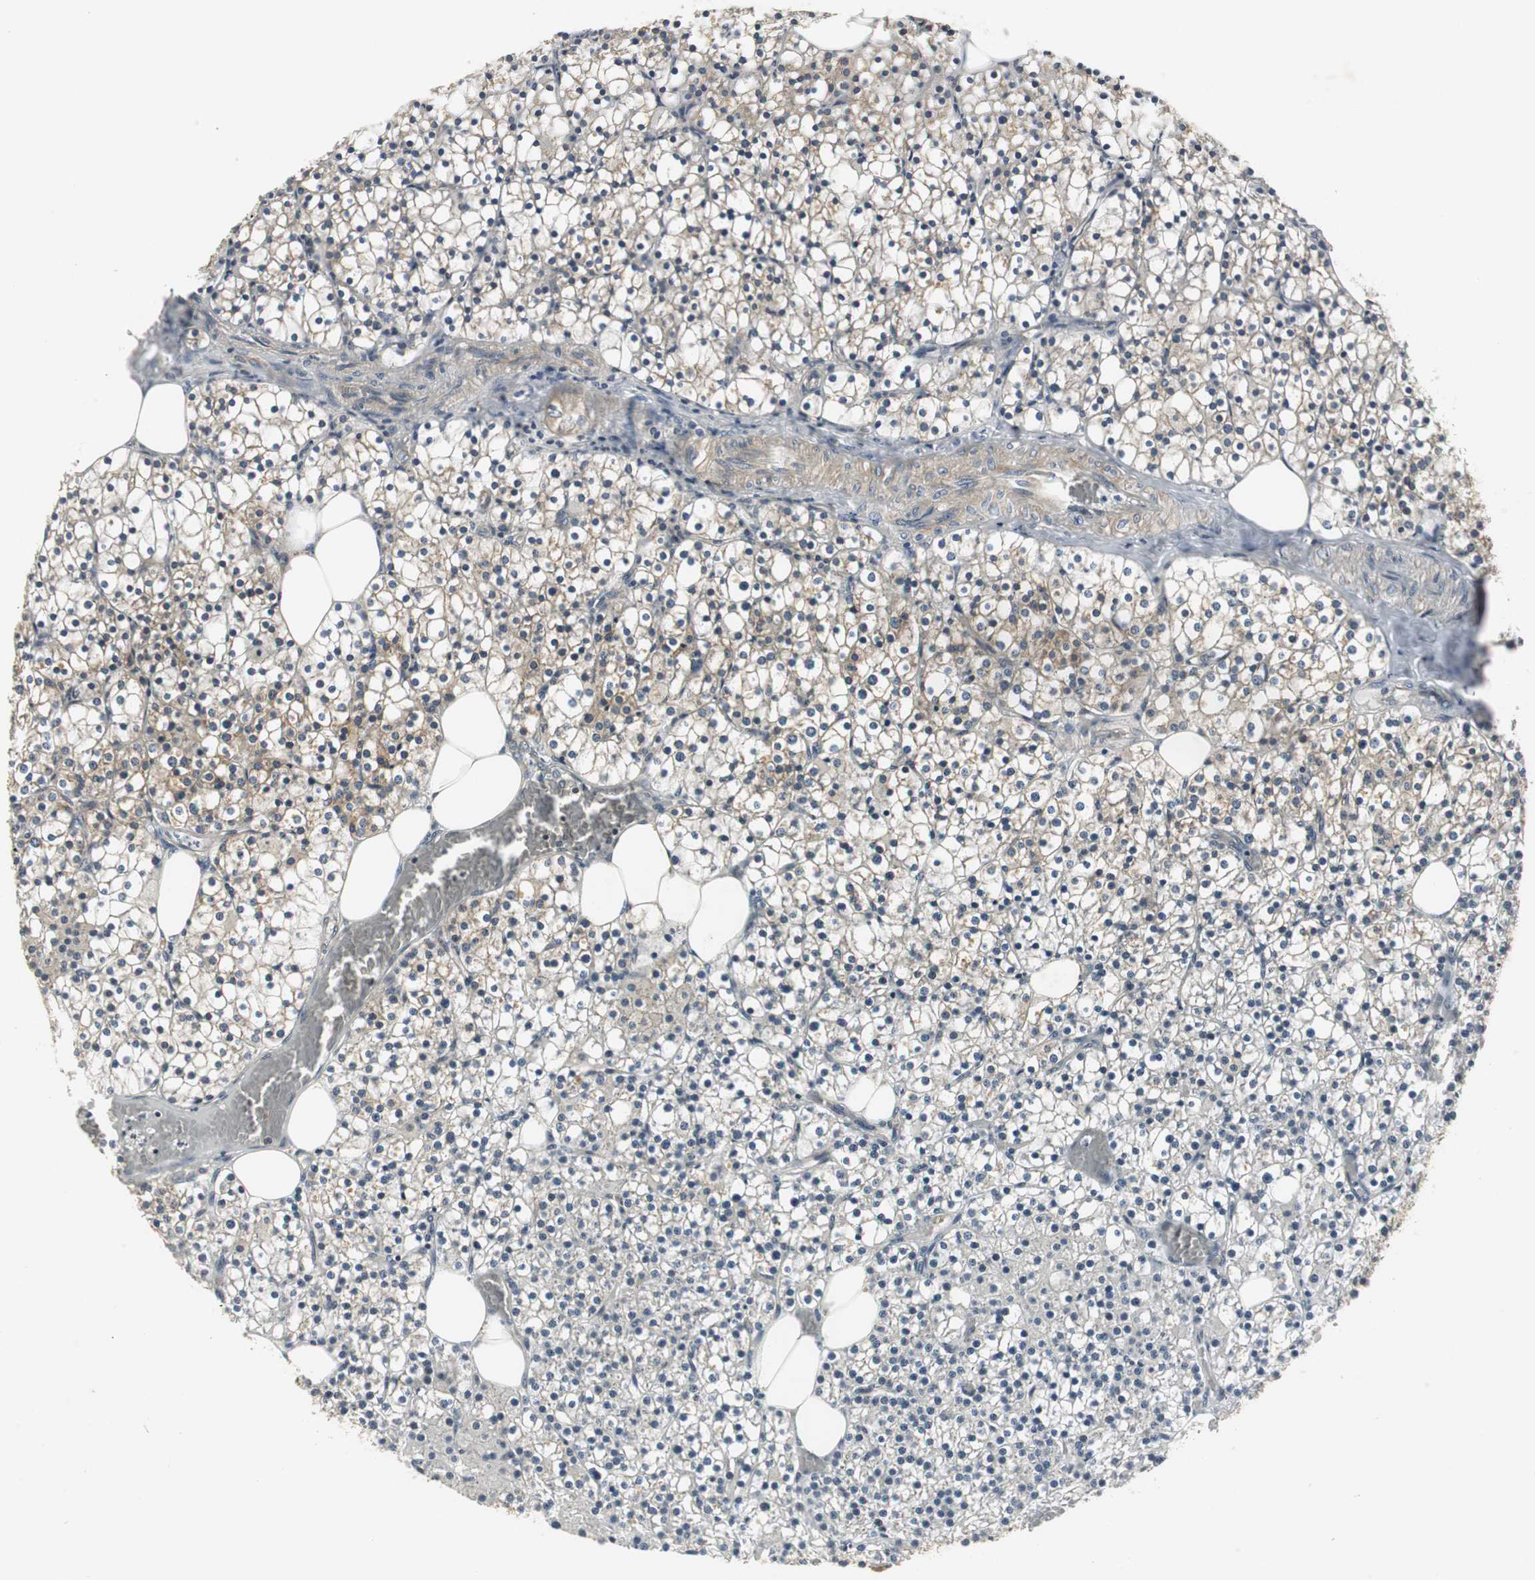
{"staining": {"intensity": "weak", "quantity": "25%-75%", "location": "cytoplasmic/membranous"}, "tissue": "parathyroid gland", "cell_type": "Glandular cells", "image_type": "normal", "snomed": [{"axis": "morphology", "description": "Normal tissue, NOS"}, {"axis": "topography", "description": "Parathyroid gland"}], "caption": "DAB immunohistochemical staining of benign parathyroid gland reveals weak cytoplasmic/membranous protein positivity in about 25%-75% of glandular cells. The staining was performed using DAB to visualize the protein expression in brown, while the nuclei were stained in blue with hematoxylin (Magnification: 20x).", "gene": "CCT5", "patient": {"sex": "female", "age": 63}}